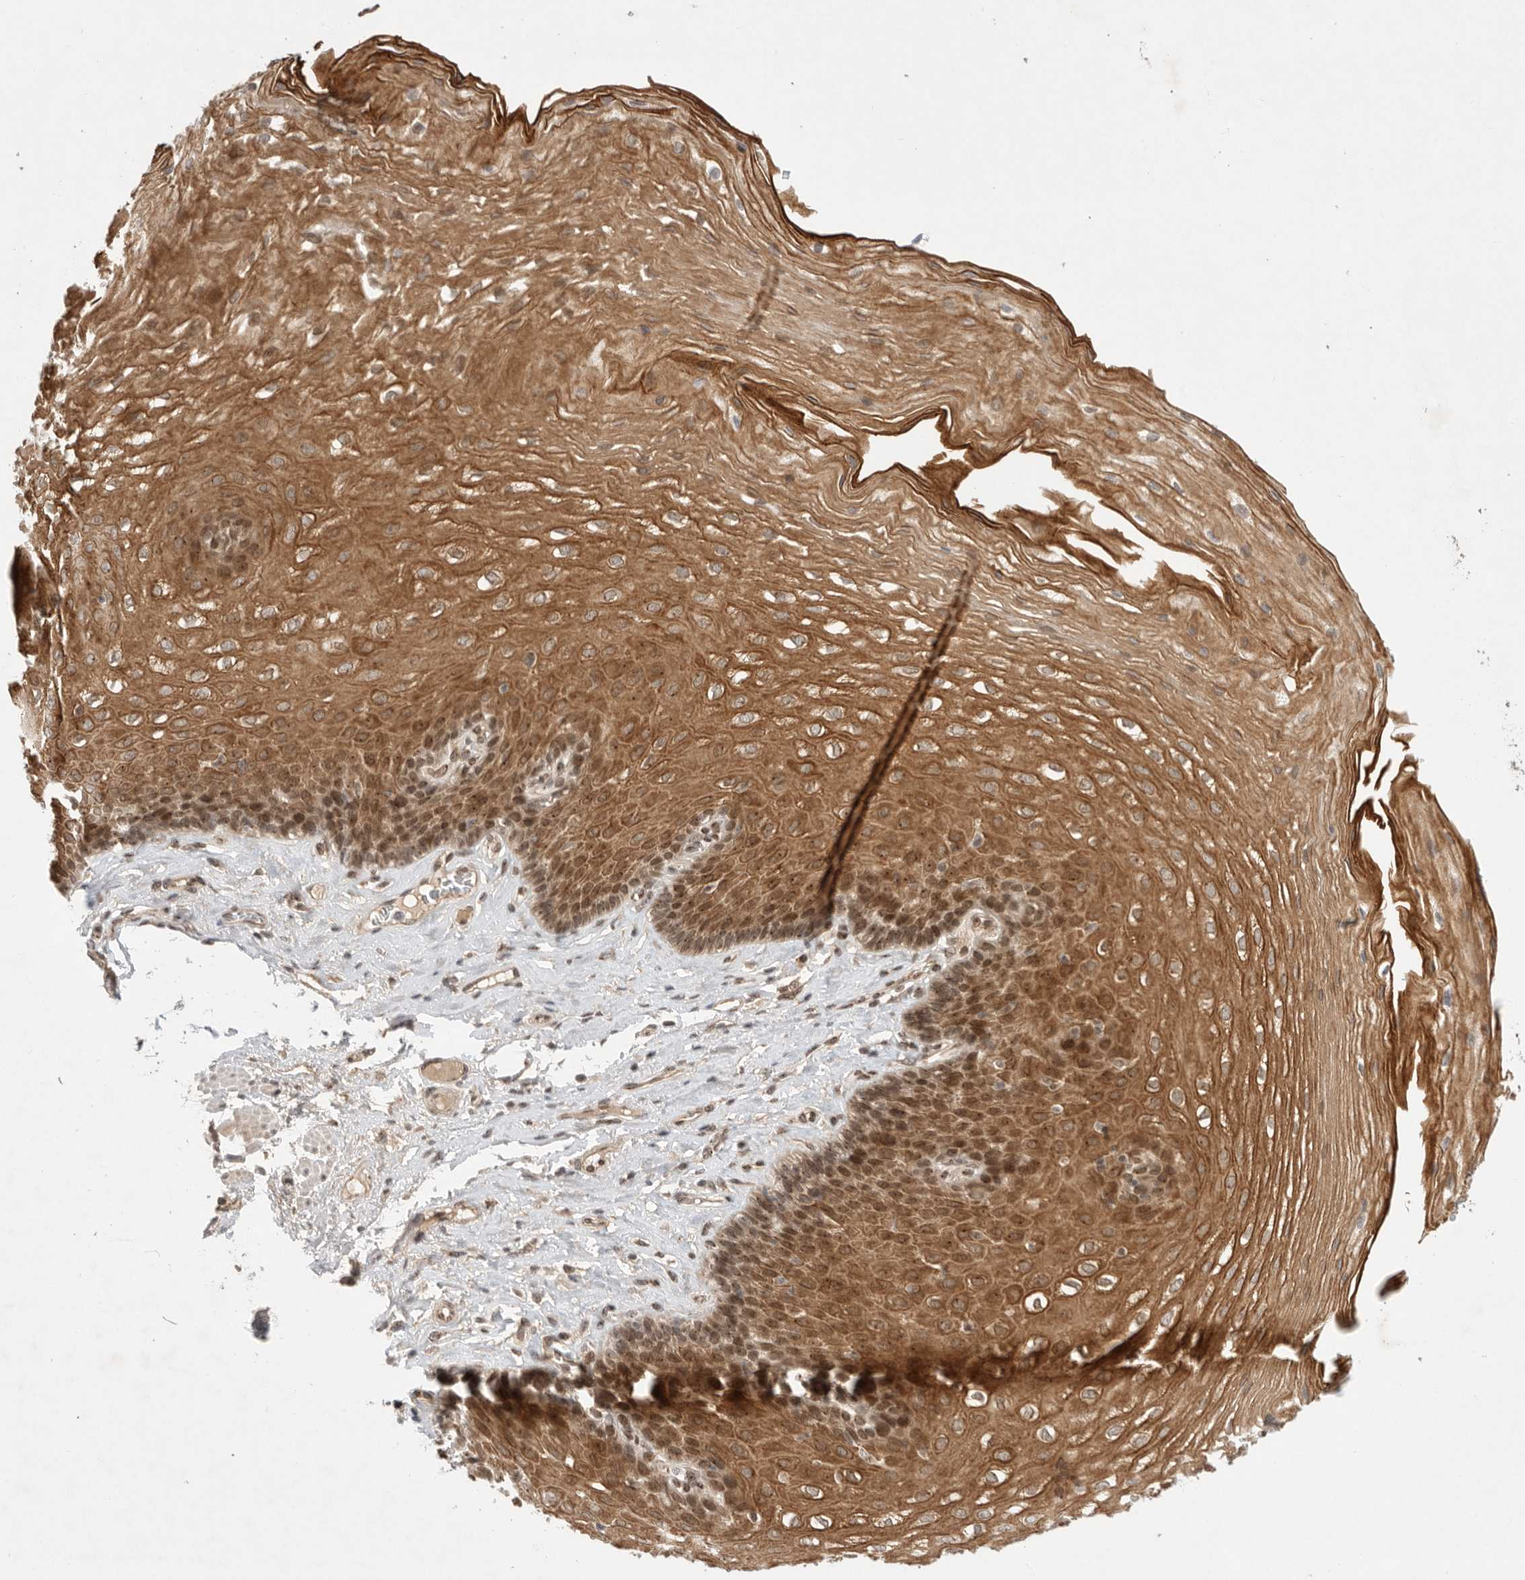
{"staining": {"intensity": "moderate", "quantity": ">75%", "location": "cytoplasmic/membranous,nuclear"}, "tissue": "esophagus", "cell_type": "Squamous epithelial cells", "image_type": "normal", "snomed": [{"axis": "morphology", "description": "Normal tissue, NOS"}, {"axis": "topography", "description": "Esophagus"}], "caption": "Immunohistochemical staining of benign esophagus displays moderate cytoplasmic/membranous,nuclear protein positivity in about >75% of squamous epithelial cells. (Stains: DAB (3,3'-diaminobenzidine) in brown, nuclei in blue, Microscopy: brightfield microscopy at high magnification).", "gene": "LEMD3", "patient": {"sex": "female", "age": 66}}